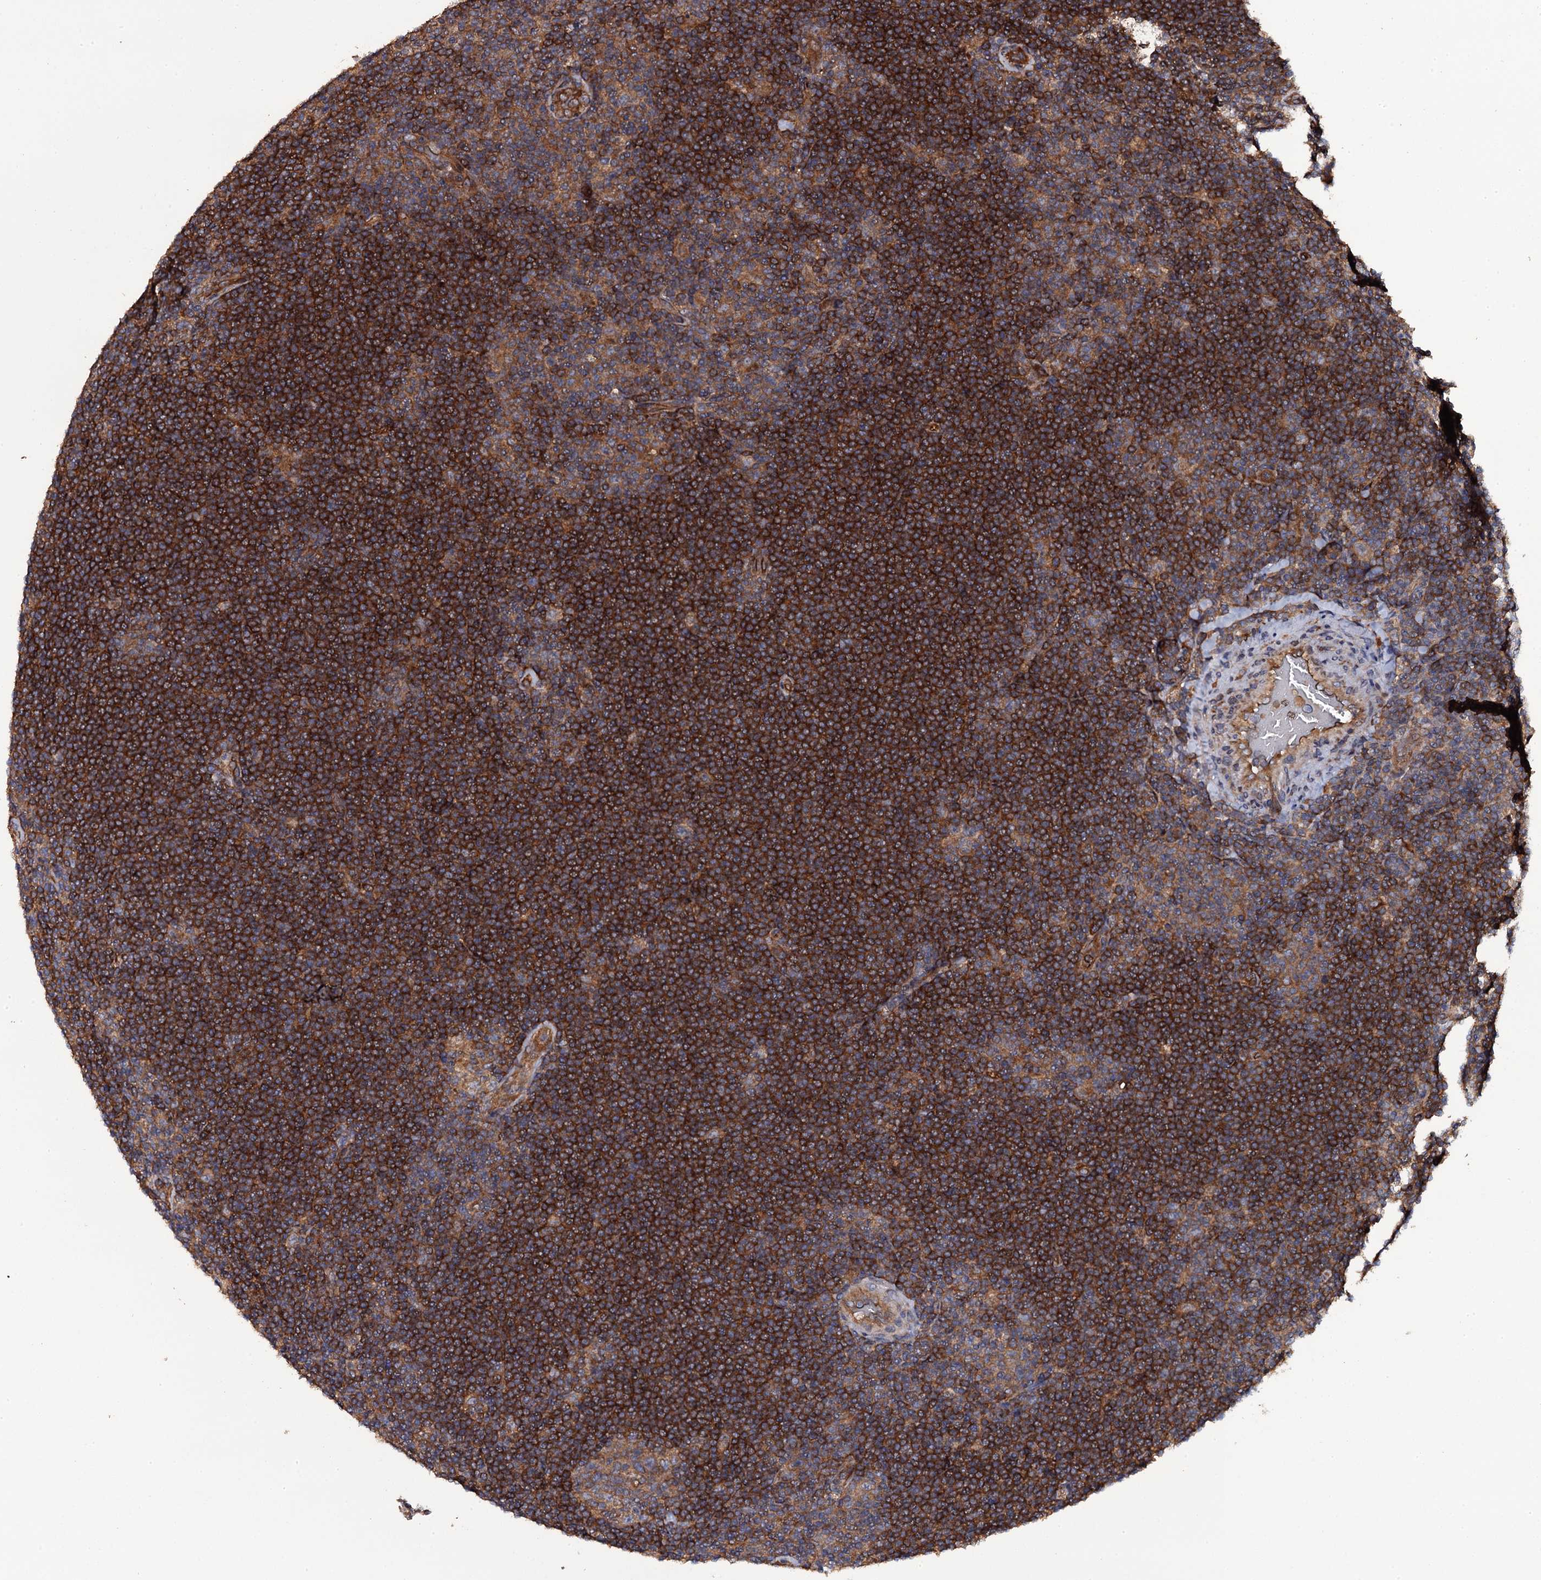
{"staining": {"intensity": "moderate", "quantity": ">75%", "location": "cytoplasmic/membranous"}, "tissue": "lymphoma", "cell_type": "Tumor cells", "image_type": "cancer", "snomed": [{"axis": "morphology", "description": "Hodgkin's disease, NOS"}, {"axis": "topography", "description": "Lymph node"}], "caption": "High-power microscopy captured an IHC micrograph of lymphoma, revealing moderate cytoplasmic/membranous expression in about >75% of tumor cells.", "gene": "TTC23", "patient": {"sex": "female", "age": 57}}